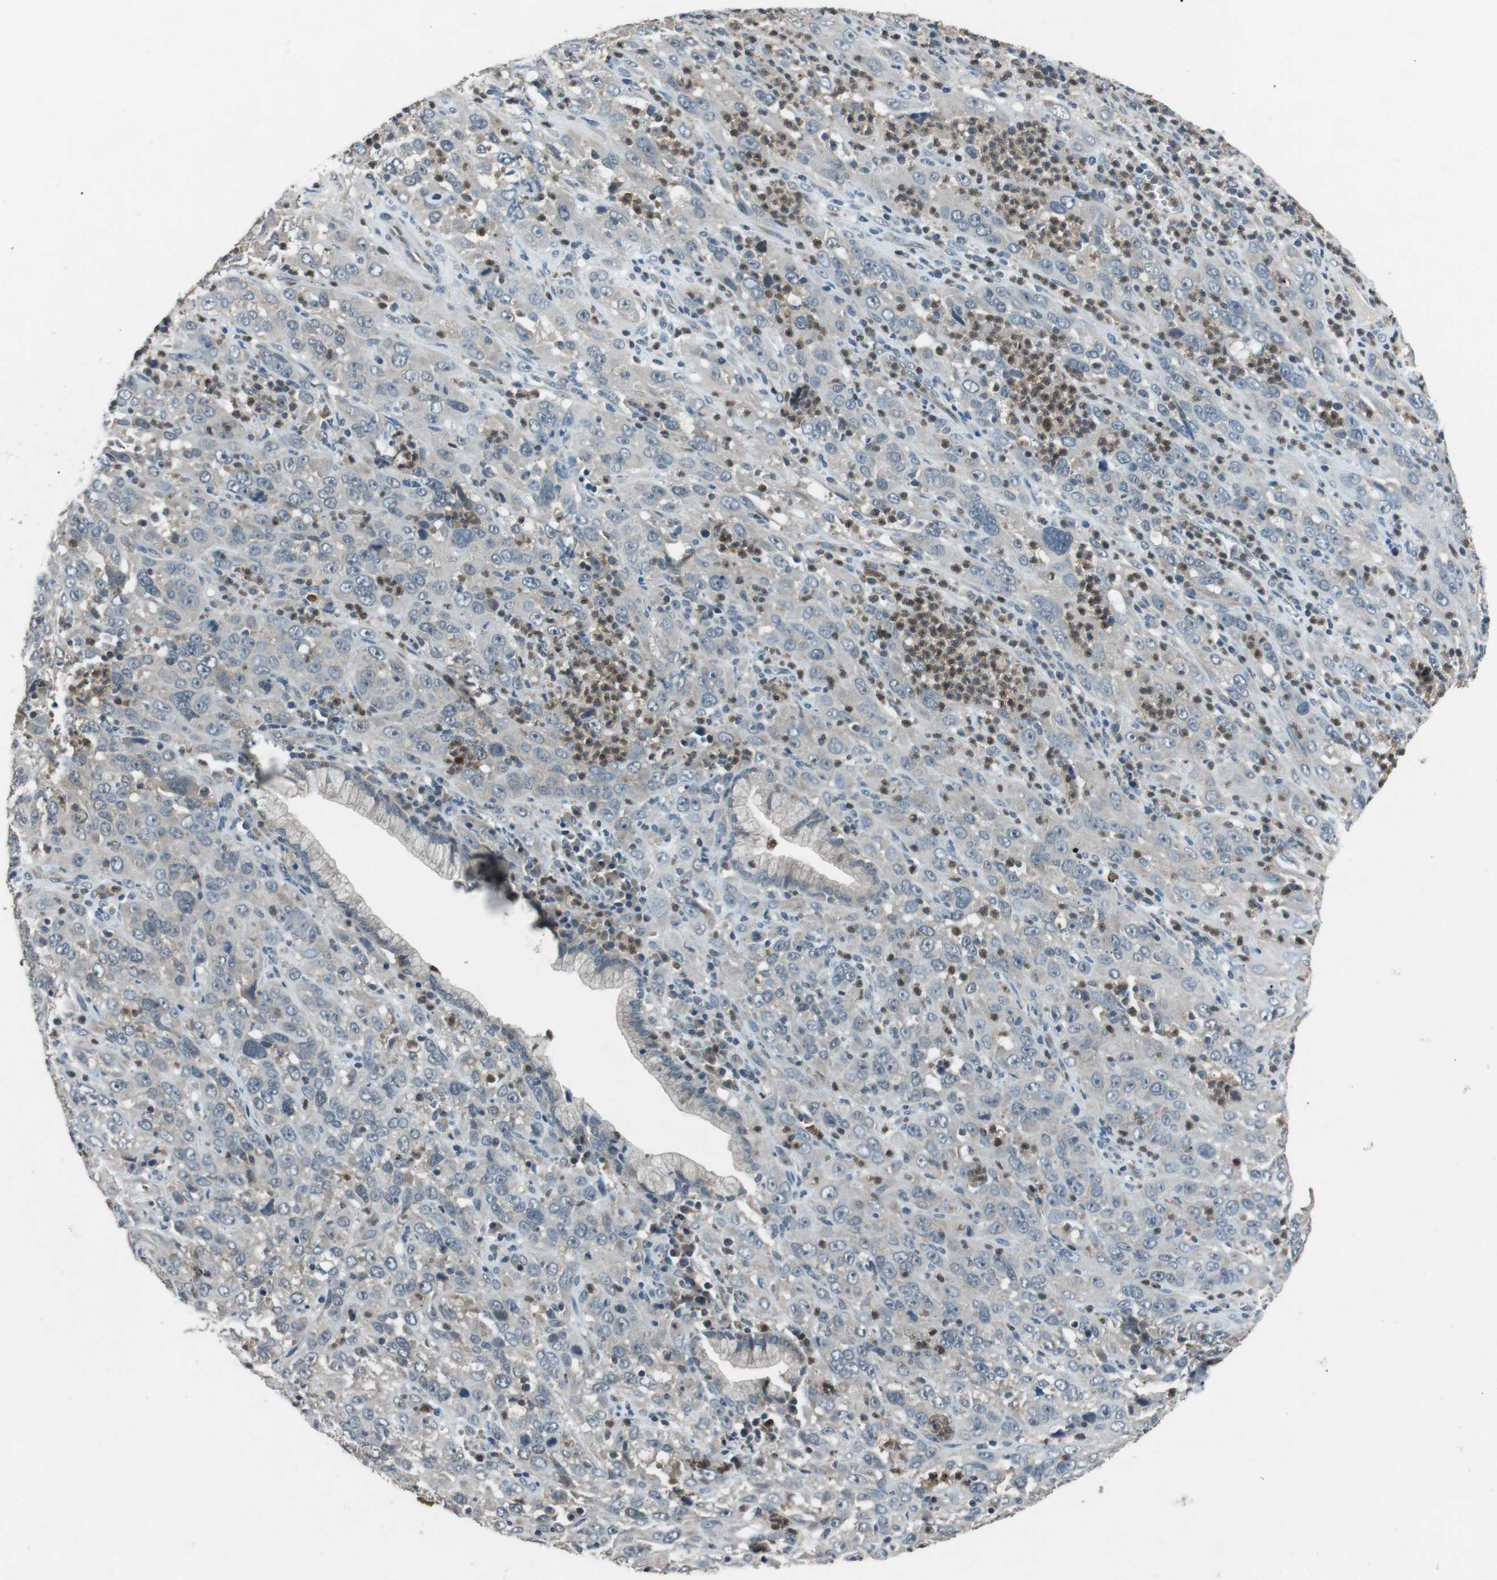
{"staining": {"intensity": "negative", "quantity": "none", "location": "none"}, "tissue": "cervical cancer", "cell_type": "Tumor cells", "image_type": "cancer", "snomed": [{"axis": "morphology", "description": "Squamous cell carcinoma, NOS"}, {"axis": "topography", "description": "Cervix"}], "caption": "Immunohistochemistry image of neoplastic tissue: human cervical squamous cell carcinoma stained with DAB demonstrates no significant protein expression in tumor cells.", "gene": "NEK7", "patient": {"sex": "female", "age": 32}}